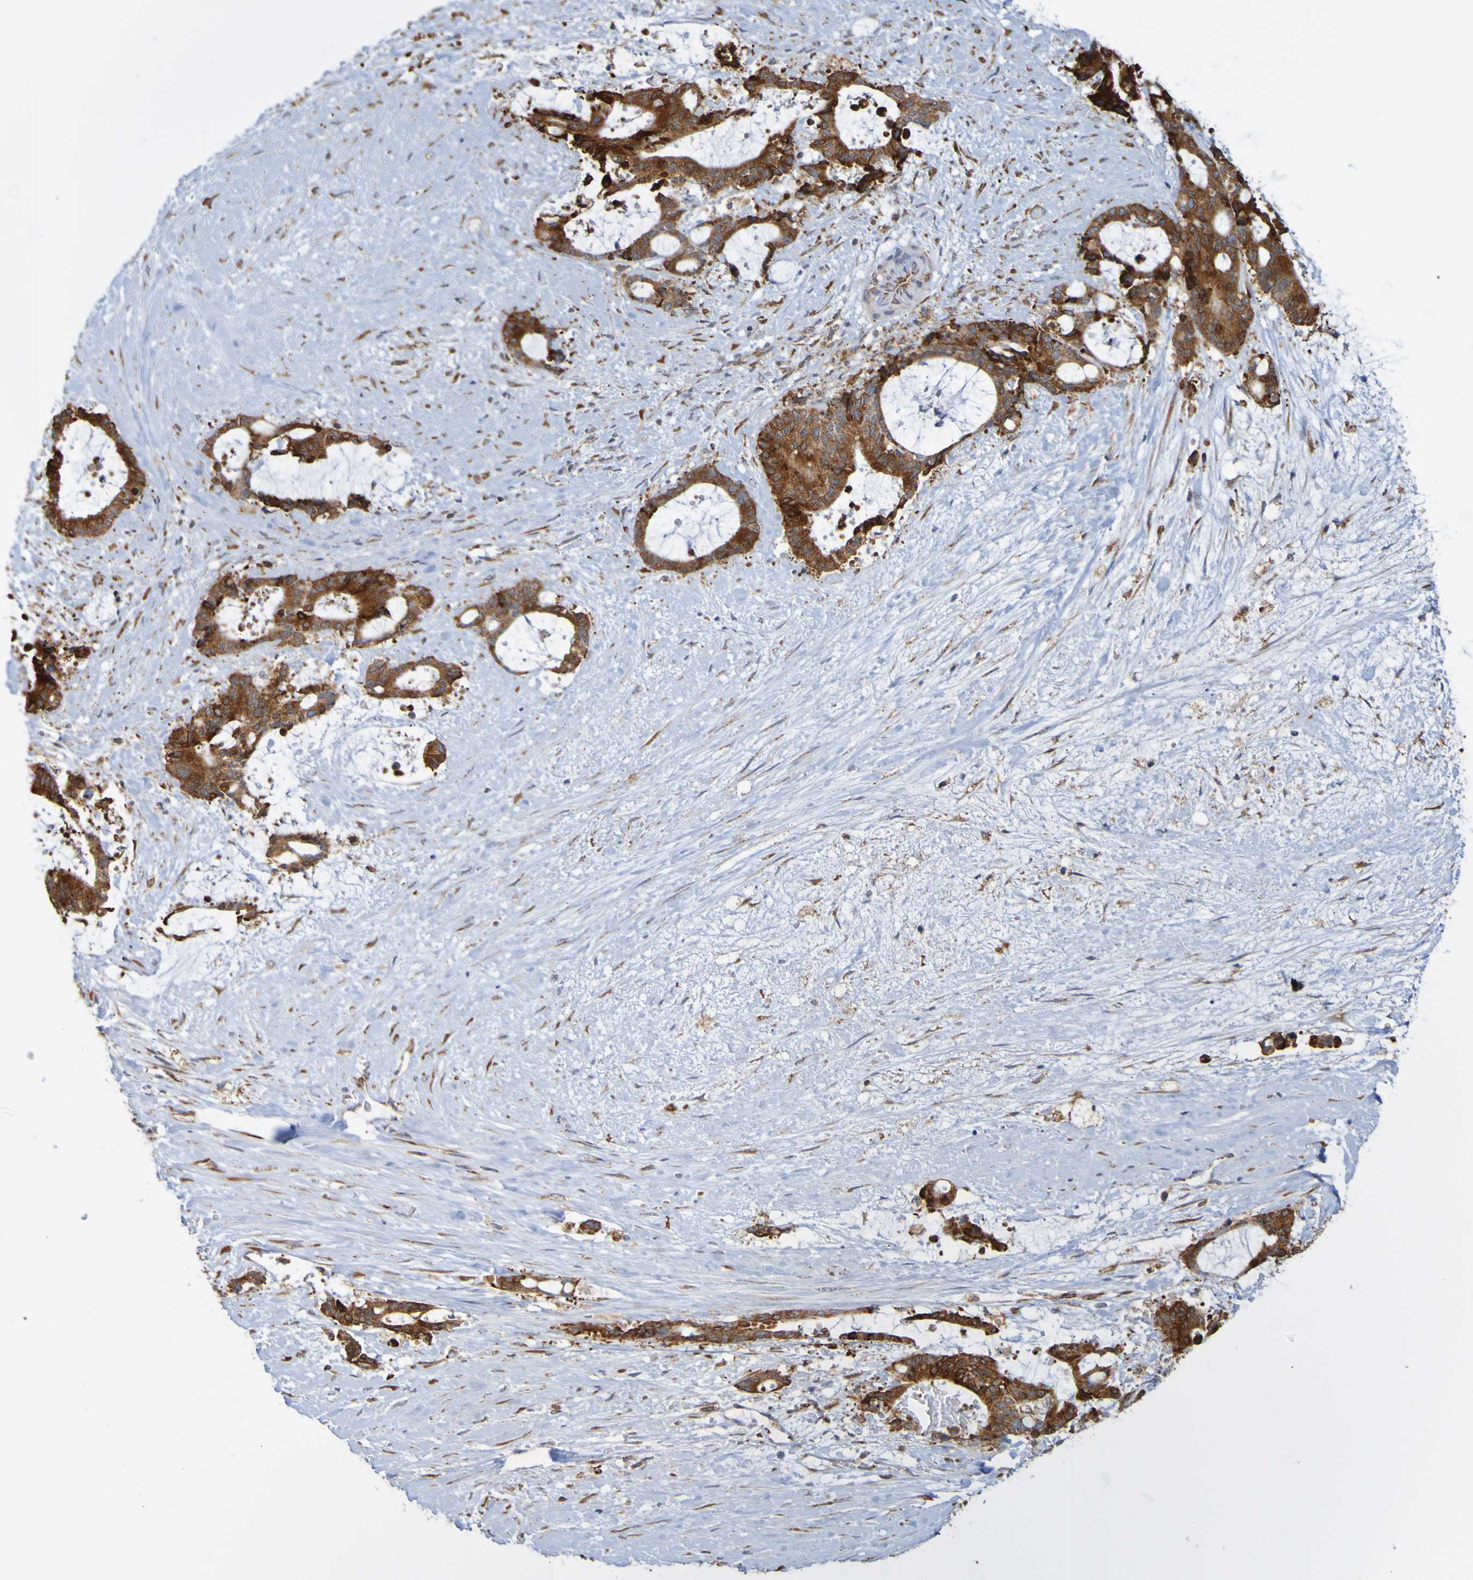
{"staining": {"intensity": "strong", "quantity": ">75%", "location": "cytoplasmic/membranous"}, "tissue": "liver cancer", "cell_type": "Tumor cells", "image_type": "cancer", "snomed": [{"axis": "morphology", "description": "Normal tissue, NOS"}, {"axis": "morphology", "description": "Cholangiocarcinoma"}, {"axis": "topography", "description": "Liver"}, {"axis": "topography", "description": "Peripheral nerve tissue"}], "caption": "The image displays staining of liver cholangiocarcinoma, revealing strong cytoplasmic/membranous protein expression (brown color) within tumor cells. (DAB (3,3'-diaminobenzidine) IHC, brown staining for protein, blue staining for nuclei).", "gene": "PDIA3", "patient": {"sex": "female", "age": 73}}